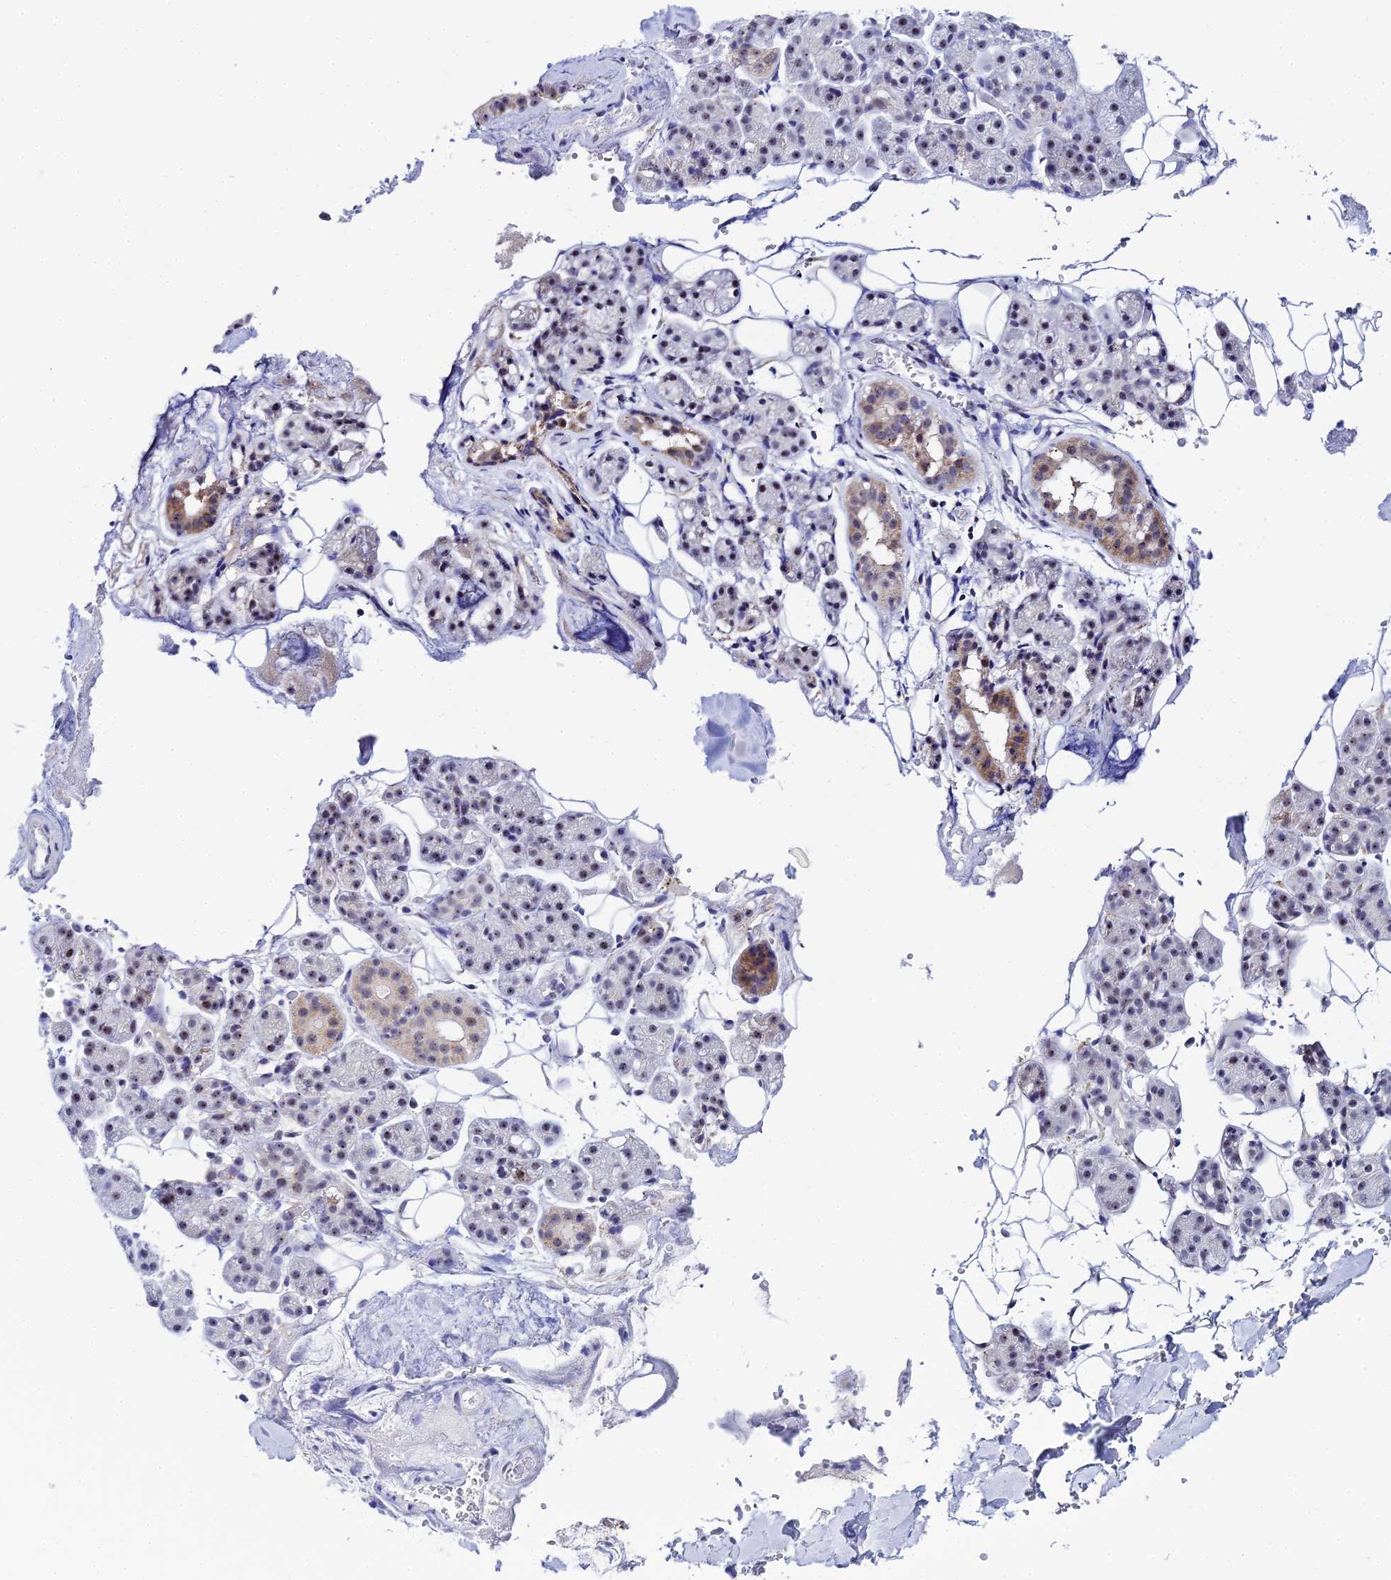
{"staining": {"intensity": "moderate", "quantity": "<25%", "location": "cytoplasmic/membranous,nuclear"}, "tissue": "salivary gland", "cell_type": "Glandular cells", "image_type": "normal", "snomed": [{"axis": "morphology", "description": "Normal tissue, NOS"}, {"axis": "topography", "description": "Salivary gland"}], "caption": "This image exhibits immunohistochemistry staining of normal human salivary gland, with low moderate cytoplasmic/membranous,nuclear positivity in approximately <25% of glandular cells.", "gene": "PLPP4", "patient": {"sex": "female", "age": 33}}